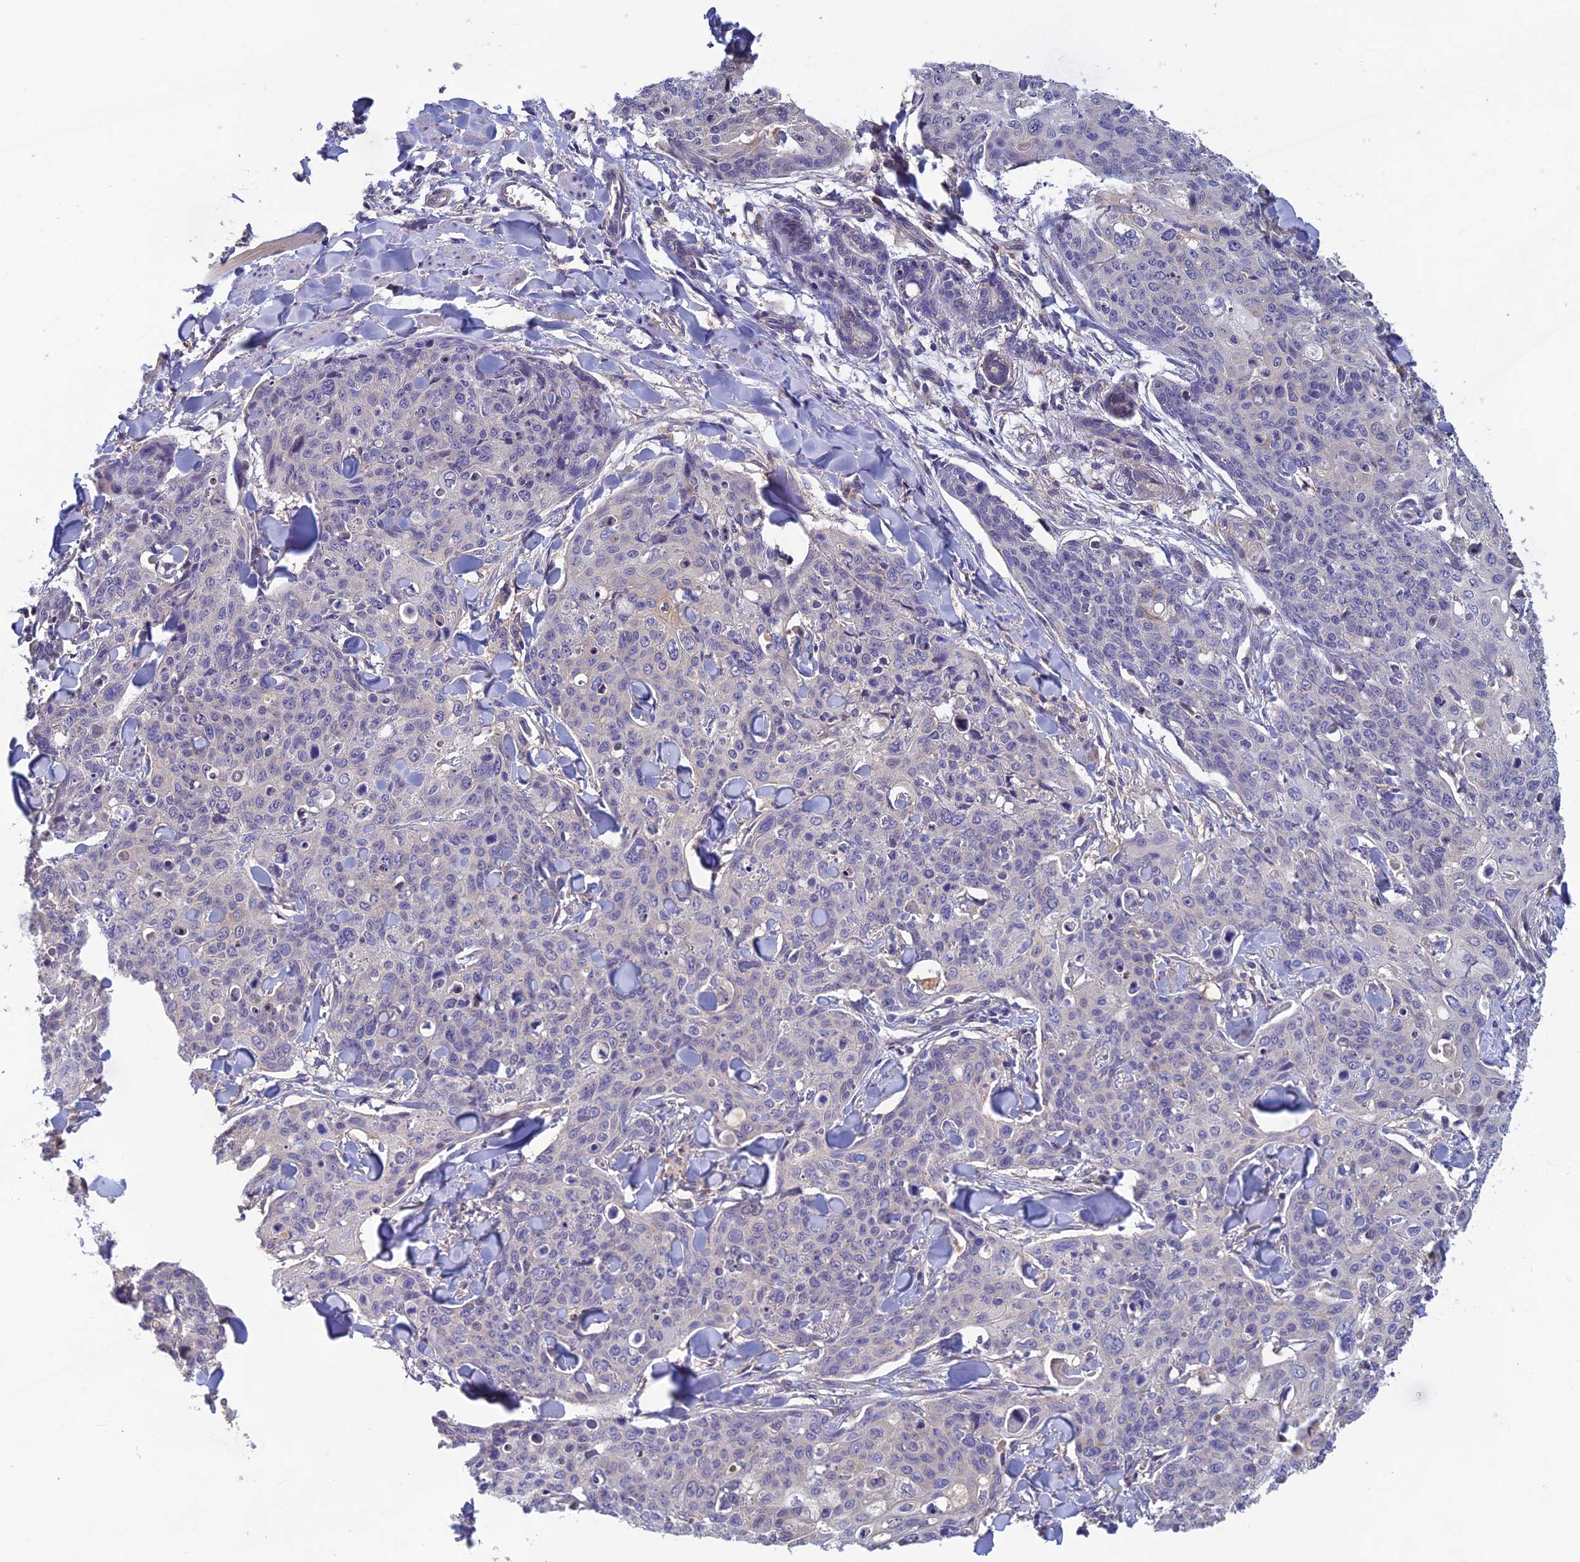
{"staining": {"intensity": "negative", "quantity": "none", "location": "none"}, "tissue": "skin cancer", "cell_type": "Tumor cells", "image_type": "cancer", "snomed": [{"axis": "morphology", "description": "Squamous cell carcinoma, NOS"}, {"axis": "topography", "description": "Skin"}, {"axis": "topography", "description": "Vulva"}], "caption": "High power microscopy image of an immunohistochemistry micrograph of skin cancer (squamous cell carcinoma), revealing no significant staining in tumor cells.", "gene": "HECA", "patient": {"sex": "female", "age": 85}}